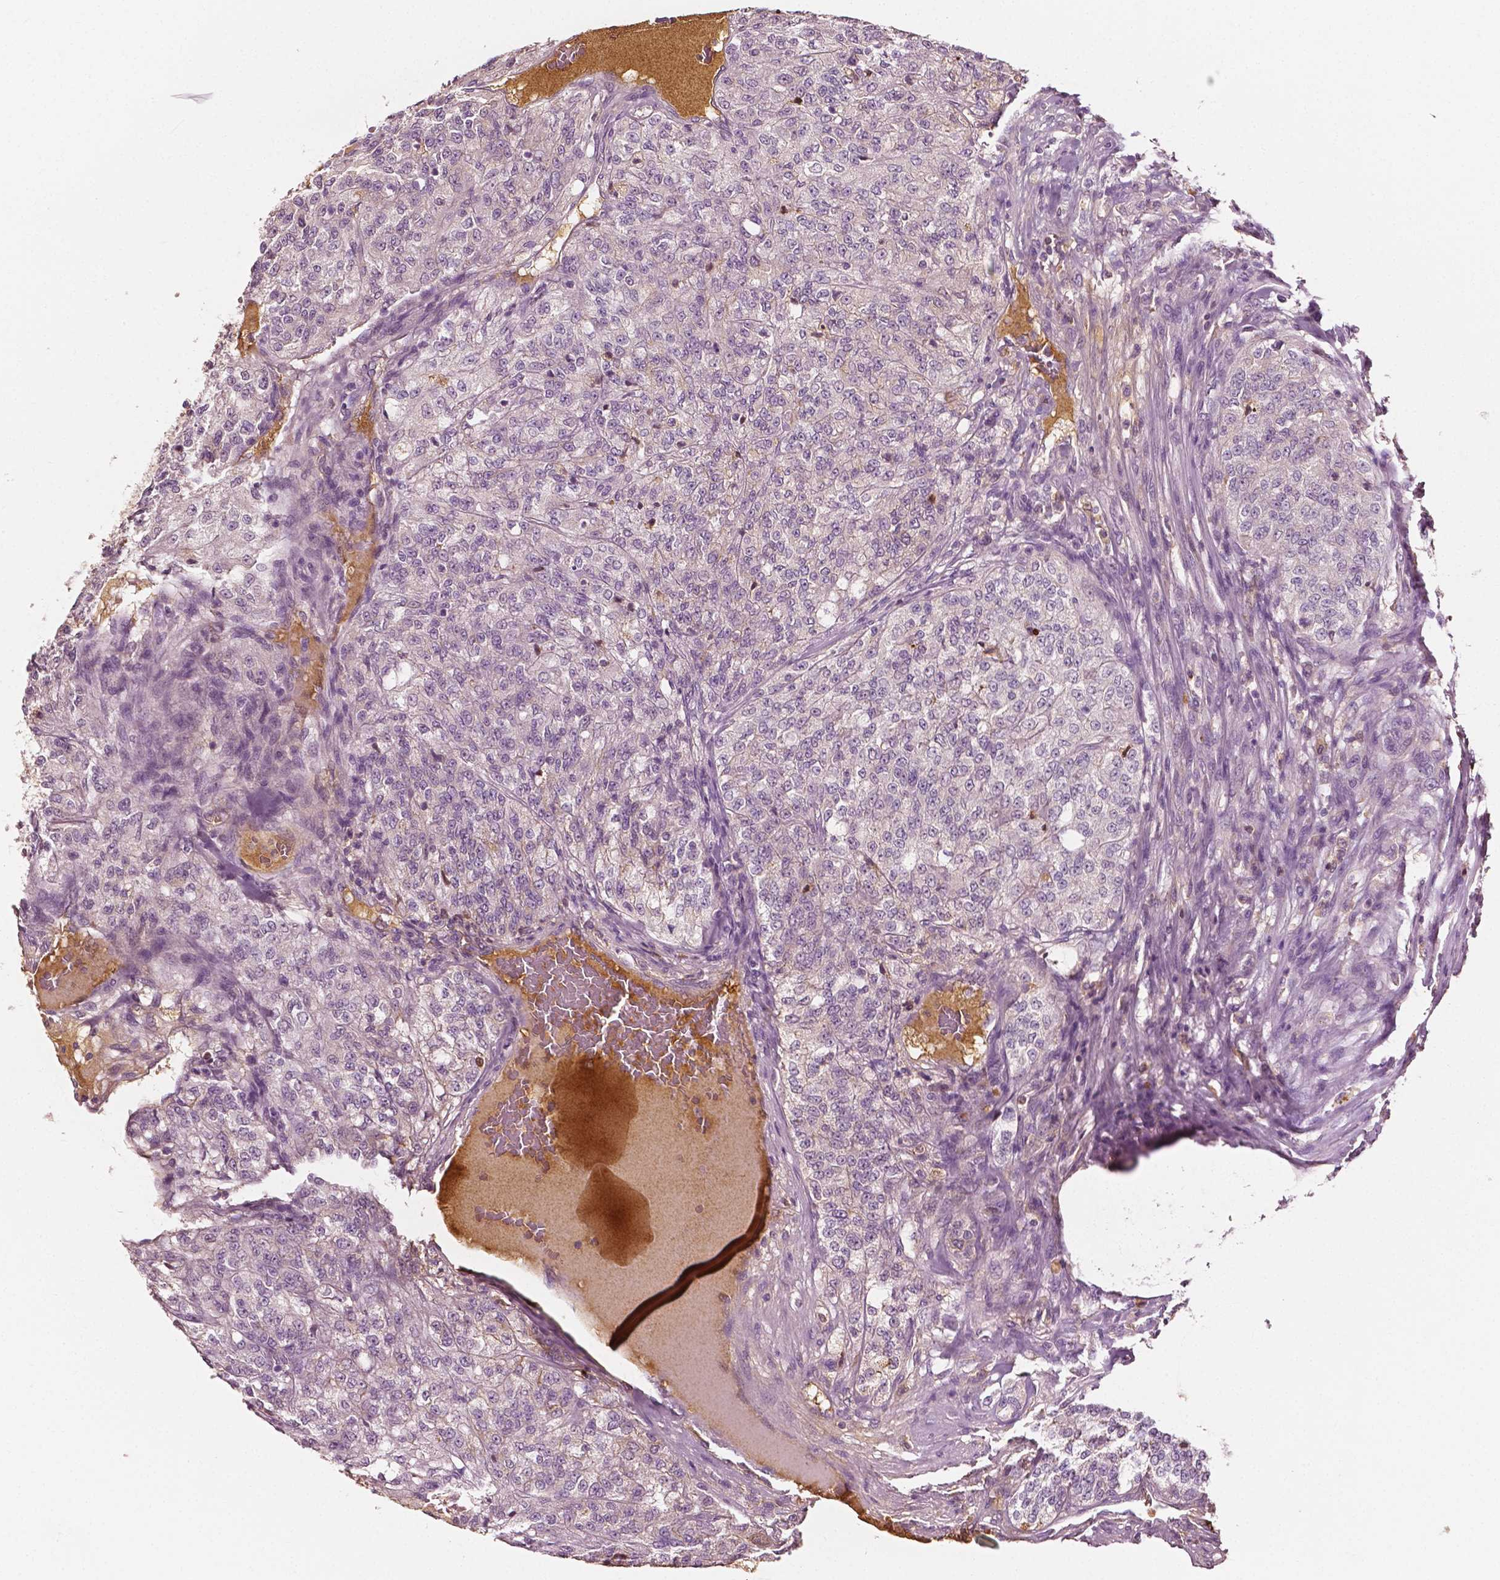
{"staining": {"intensity": "negative", "quantity": "none", "location": "none"}, "tissue": "renal cancer", "cell_type": "Tumor cells", "image_type": "cancer", "snomed": [{"axis": "morphology", "description": "Adenocarcinoma, NOS"}, {"axis": "topography", "description": "Kidney"}], "caption": "There is no significant staining in tumor cells of renal cancer (adenocarcinoma). The staining was performed using DAB to visualize the protein expression in brown, while the nuclei were stained in blue with hematoxylin (Magnification: 20x).", "gene": "APOA4", "patient": {"sex": "female", "age": 63}}